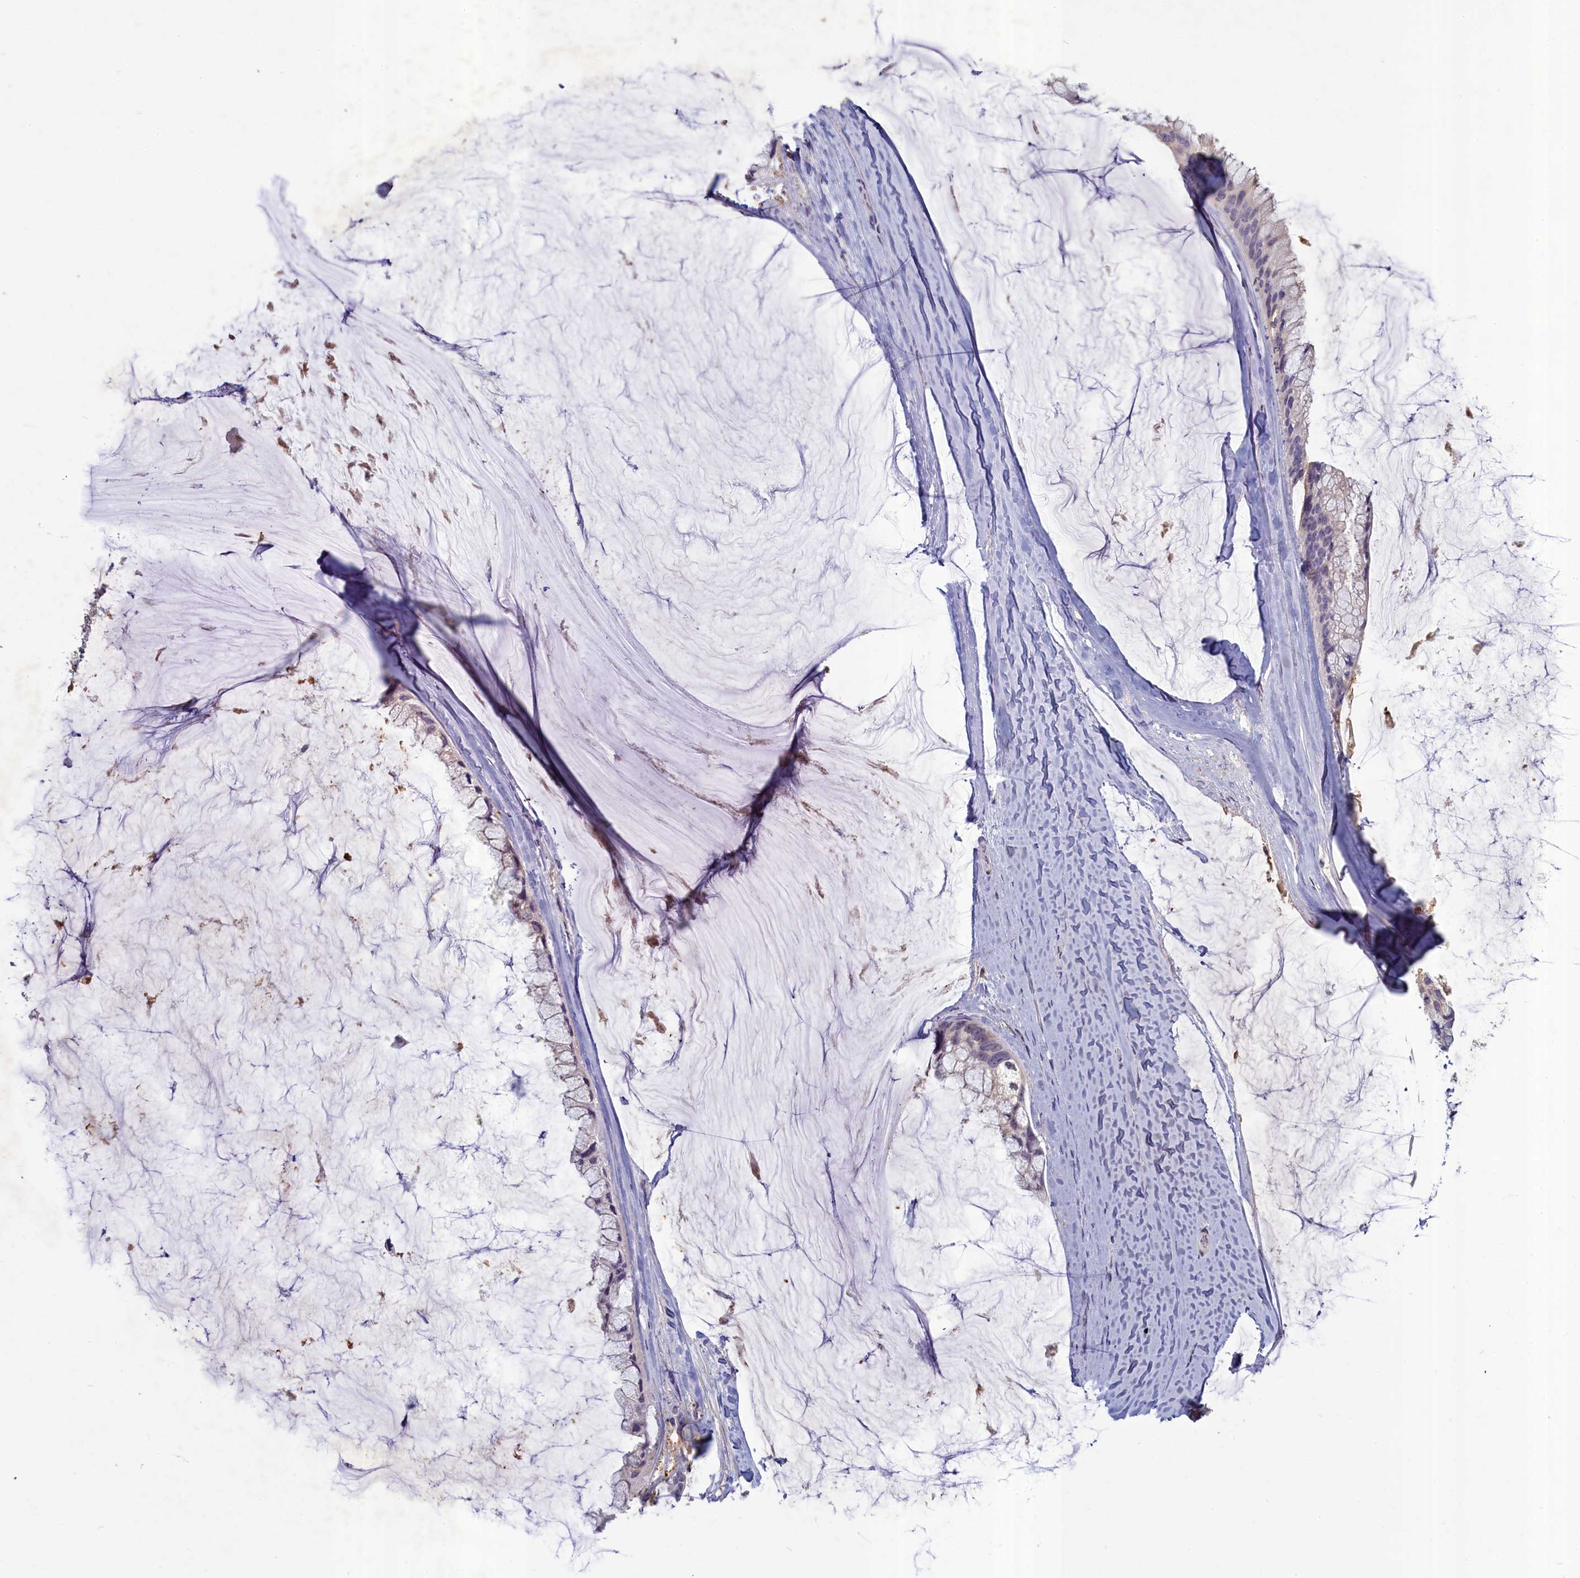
{"staining": {"intensity": "weak", "quantity": "<25%", "location": "cytoplasmic/membranous"}, "tissue": "ovarian cancer", "cell_type": "Tumor cells", "image_type": "cancer", "snomed": [{"axis": "morphology", "description": "Cystadenocarcinoma, mucinous, NOS"}, {"axis": "topography", "description": "Ovary"}], "caption": "DAB immunohistochemical staining of human ovarian cancer exhibits no significant staining in tumor cells.", "gene": "SV2C", "patient": {"sex": "female", "age": 39}}